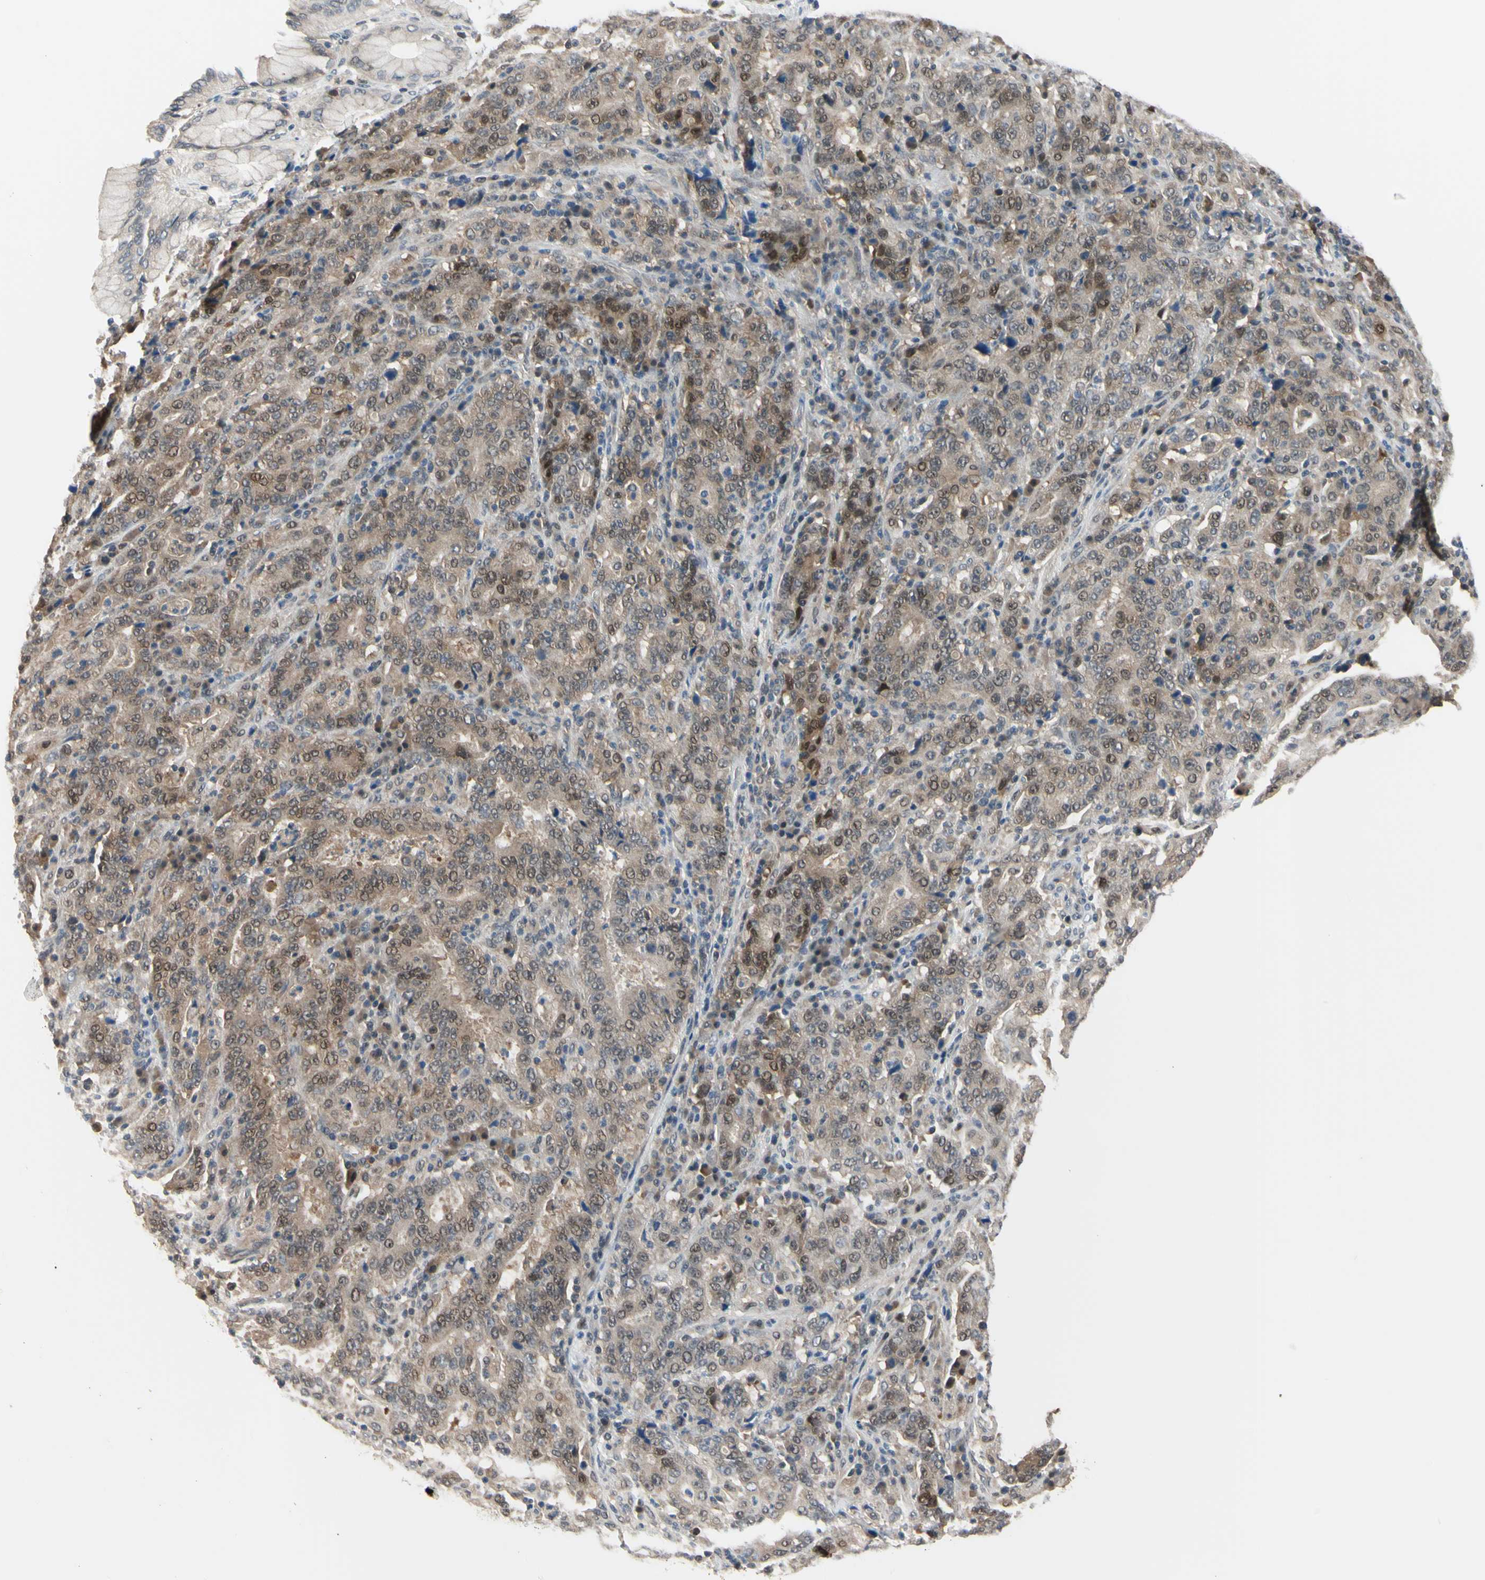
{"staining": {"intensity": "weak", "quantity": ">75%", "location": "cytoplasmic/membranous,nuclear"}, "tissue": "stomach cancer", "cell_type": "Tumor cells", "image_type": "cancer", "snomed": [{"axis": "morphology", "description": "Normal tissue, NOS"}, {"axis": "morphology", "description": "Adenocarcinoma, NOS"}, {"axis": "topography", "description": "Stomach, upper"}, {"axis": "topography", "description": "Stomach"}], "caption": "Immunohistochemical staining of stomach adenocarcinoma shows weak cytoplasmic/membranous and nuclear protein positivity in approximately >75% of tumor cells.", "gene": "HSPA4", "patient": {"sex": "male", "age": 59}}